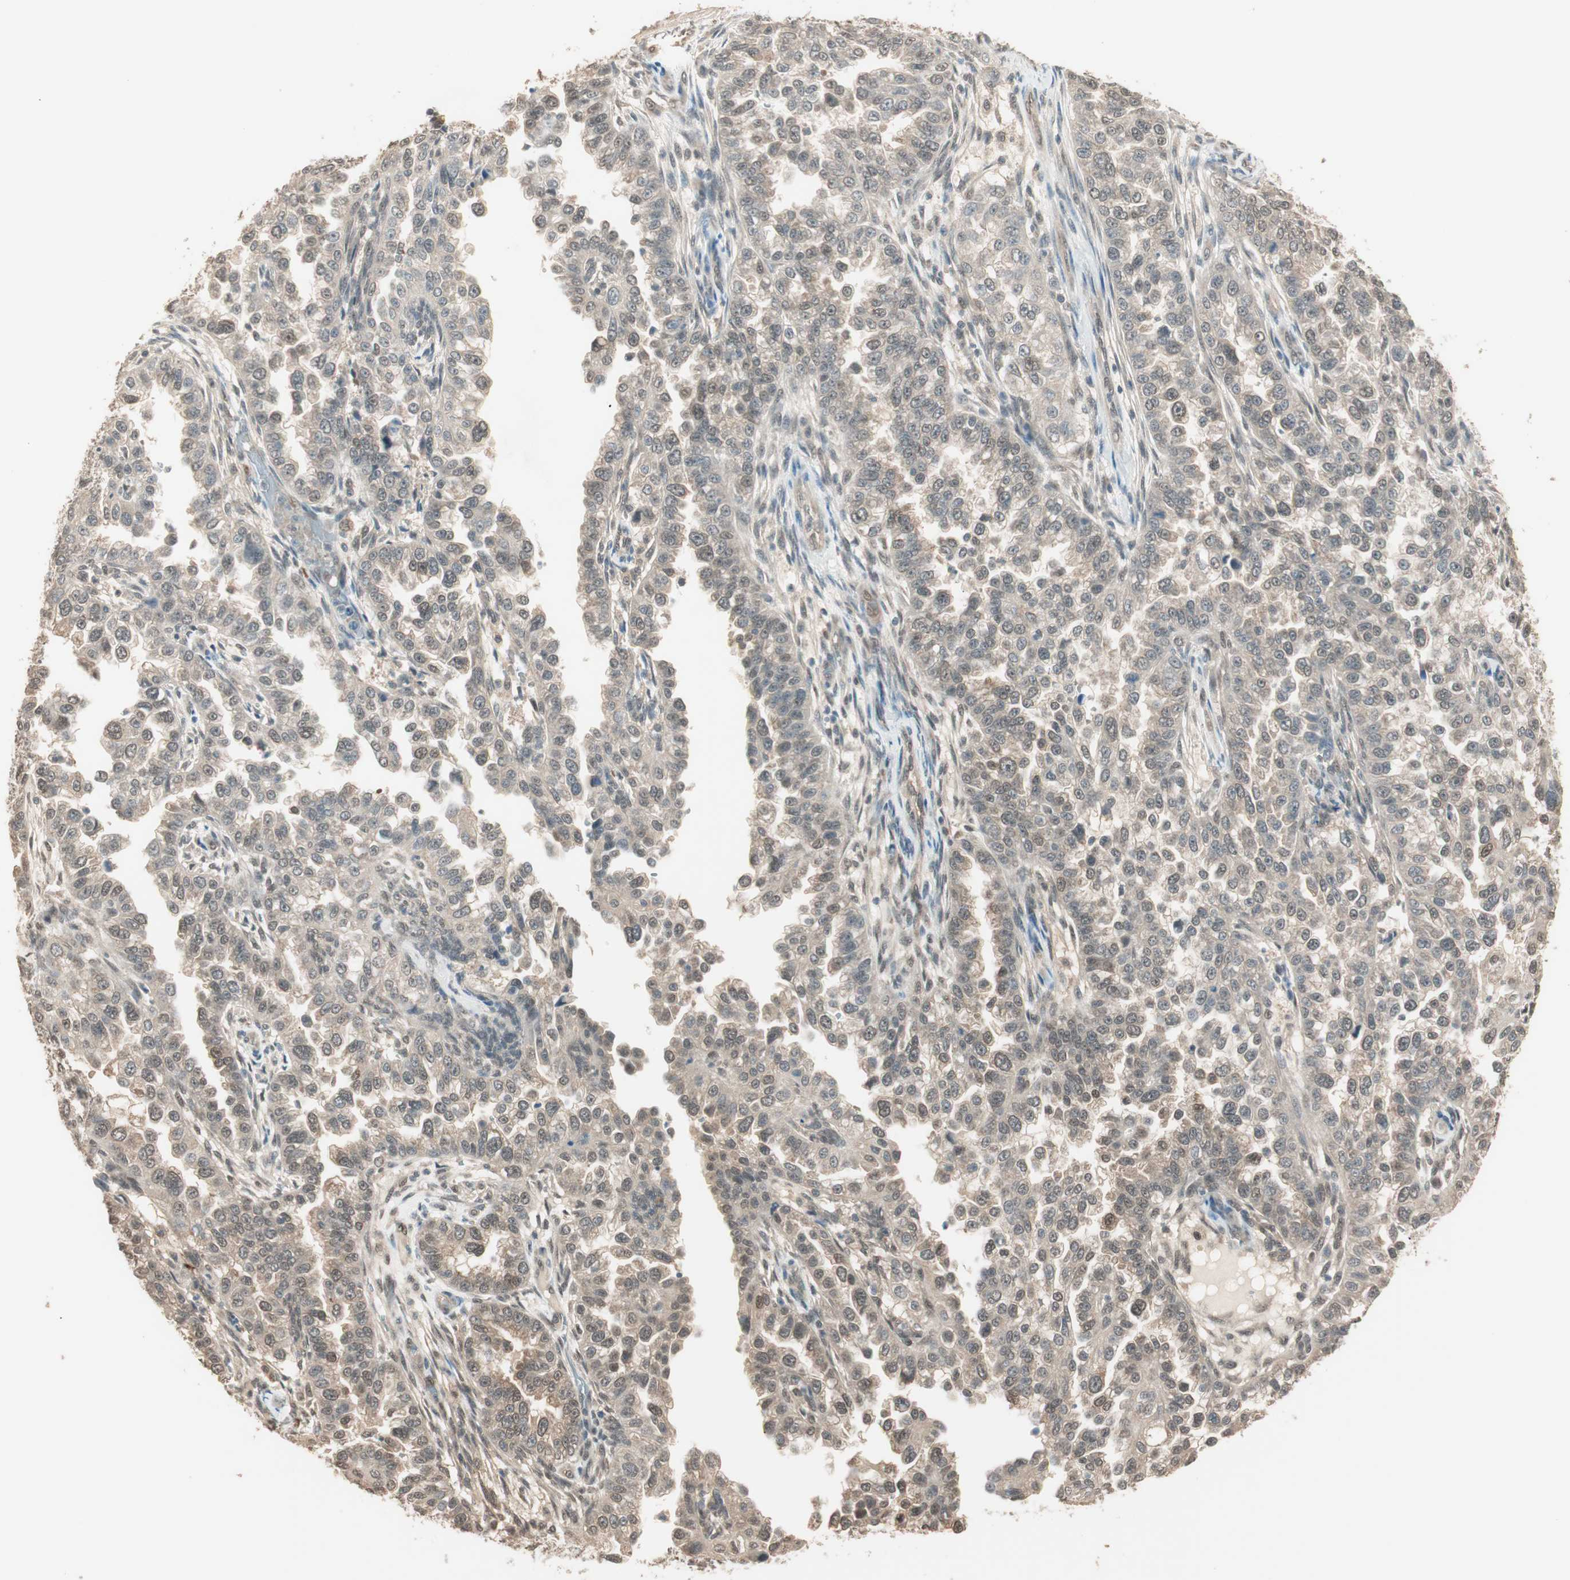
{"staining": {"intensity": "weak", "quantity": "25%-75%", "location": "cytoplasmic/membranous,nuclear"}, "tissue": "endometrial cancer", "cell_type": "Tumor cells", "image_type": "cancer", "snomed": [{"axis": "morphology", "description": "Adenocarcinoma, NOS"}, {"axis": "topography", "description": "Endometrium"}], "caption": "This micrograph demonstrates IHC staining of endometrial adenocarcinoma, with low weak cytoplasmic/membranous and nuclear positivity in about 25%-75% of tumor cells.", "gene": "USP5", "patient": {"sex": "female", "age": 85}}